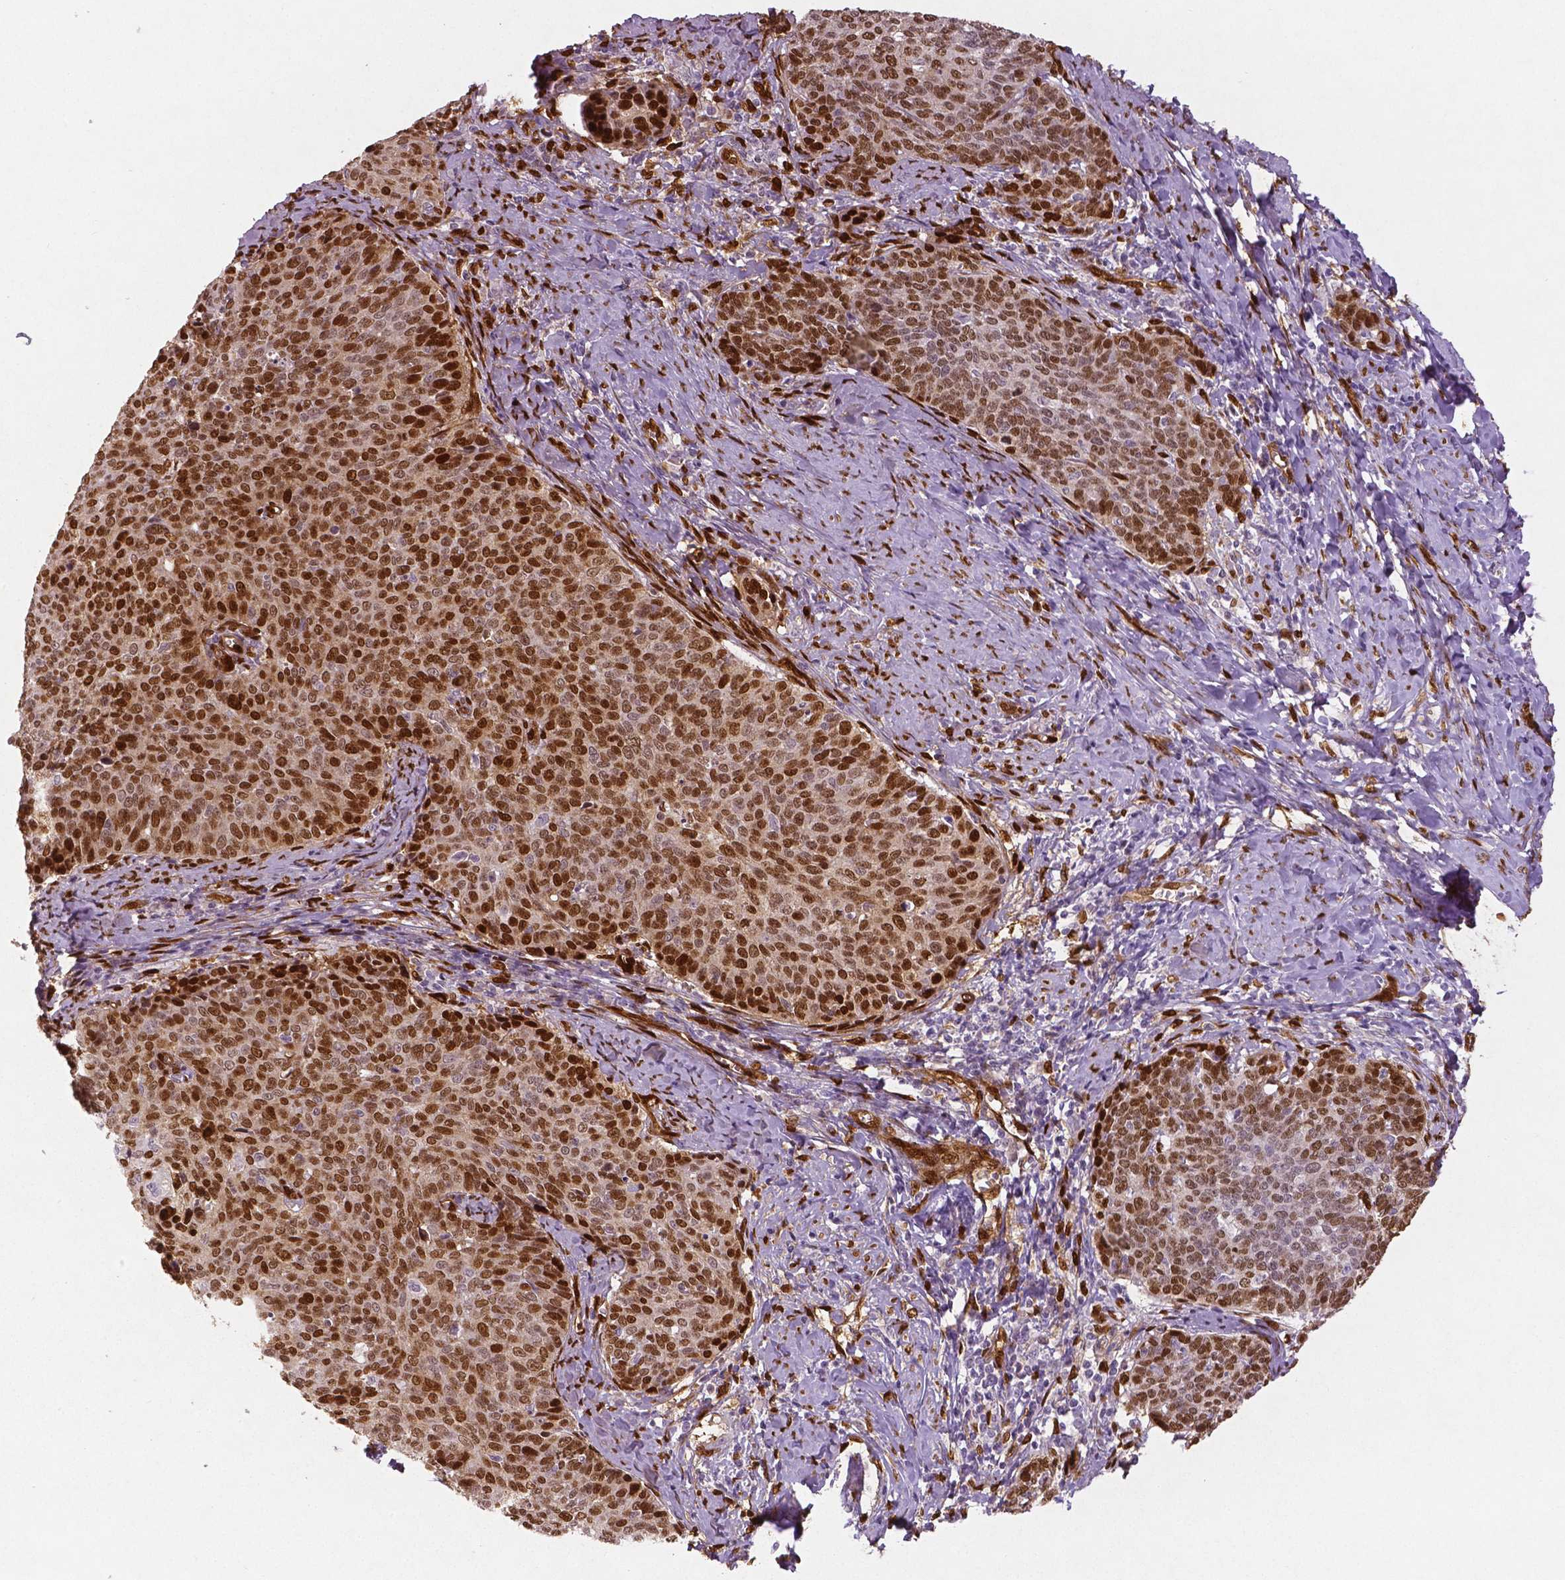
{"staining": {"intensity": "moderate", "quantity": ">75%", "location": "cytoplasmic/membranous,nuclear"}, "tissue": "cervical cancer", "cell_type": "Tumor cells", "image_type": "cancer", "snomed": [{"axis": "morphology", "description": "Normal tissue, NOS"}, {"axis": "morphology", "description": "Squamous cell carcinoma, NOS"}, {"axis": "topography", "description": "Cervix"}], "caption": "Tumor cells show medium levels of moderate cytoplasmic/membranous and nuclear expression in approximately >75% of cells in human cervical cancer (squamous cell carcinoma).", "gene": "WWTR1", "patient": {"sex": "female", "age": 39}}